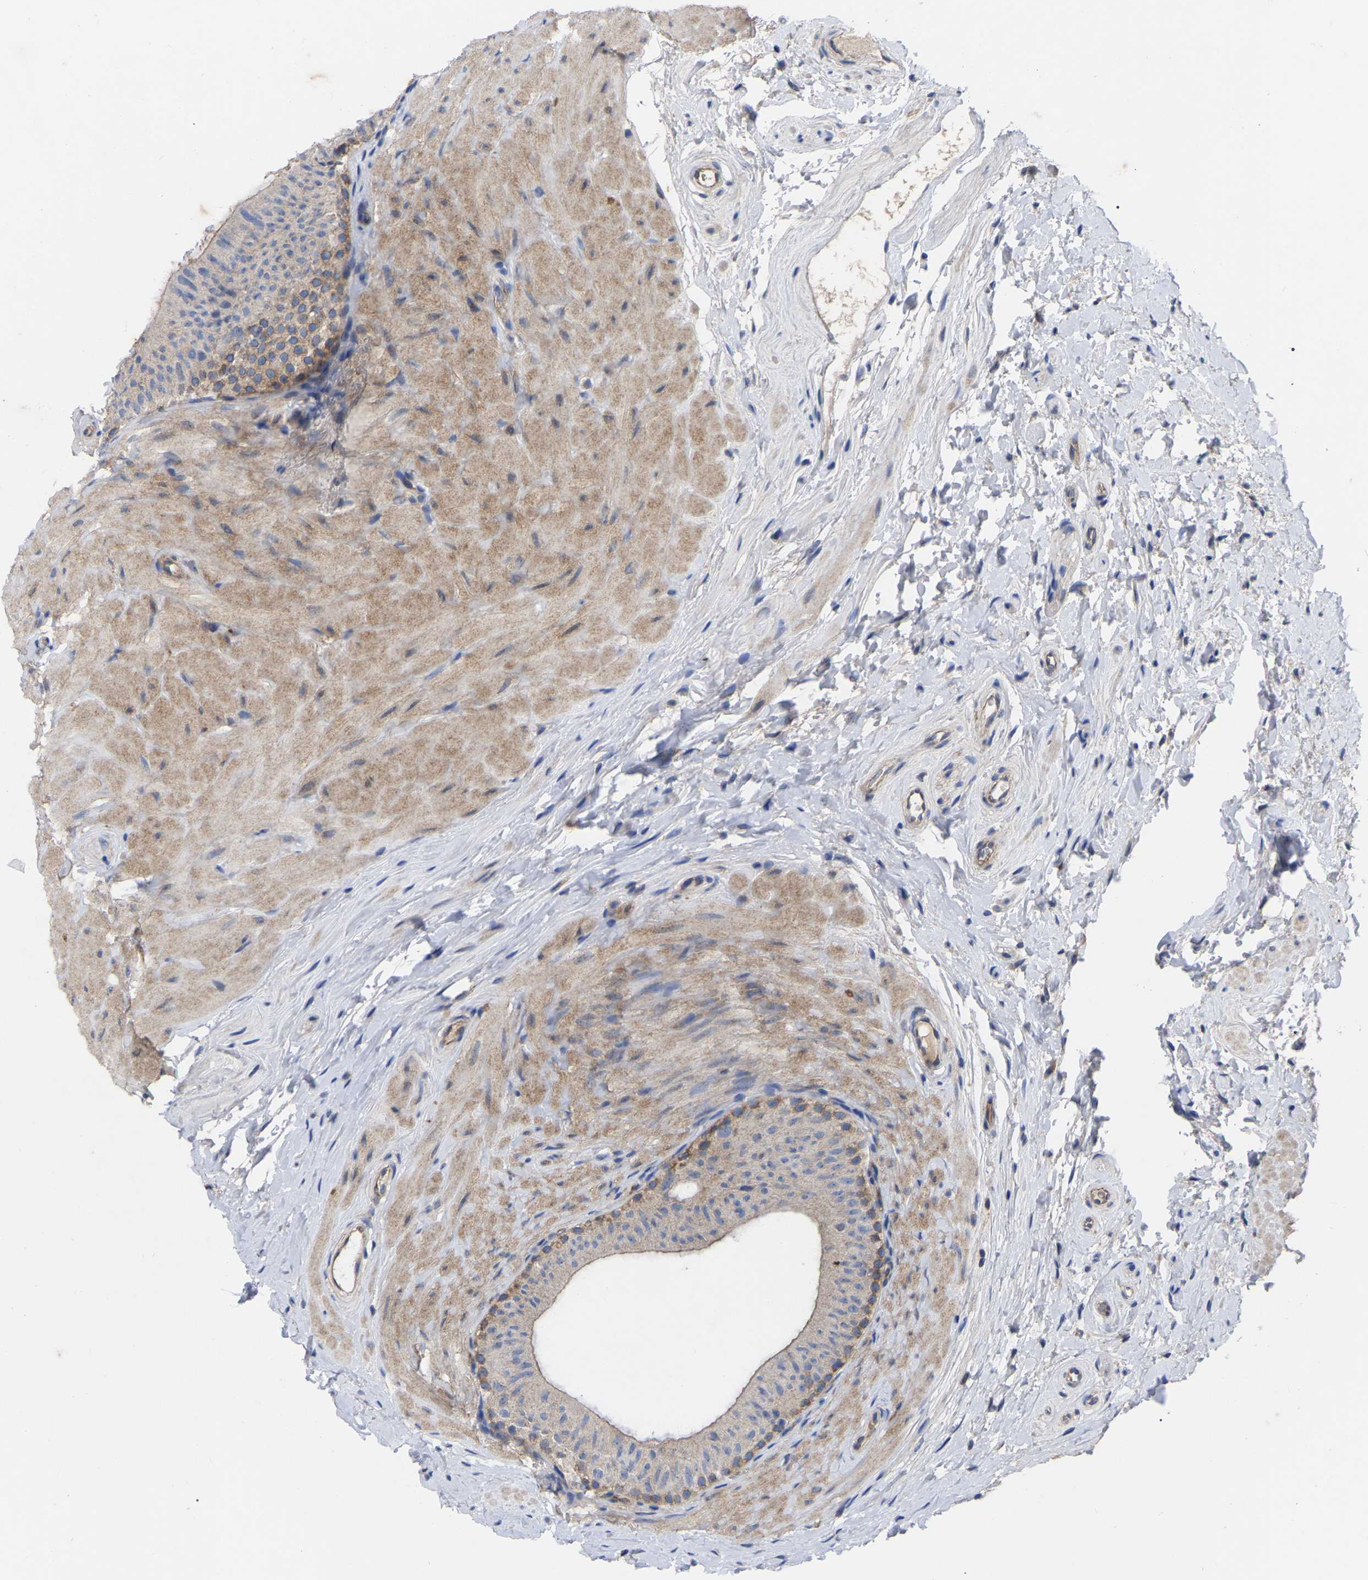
{"staining": {"intensity": "weak", "quantity": "<25%", "location": "cytoplasmic/membranous"}, "tissue": "epididymis", "cell_type": "Glandular cells", "image_type": "normal", "snomed": [{"axis": "morphology", "description": "Normal tissue, NOS"}, {"axis": "topography", "description": "Epididymis"}], "caption": "An image of epididymis stained for a protein shows no brown staining in glandular cells. The staining is performed using DAB (3,3'-diaminobenzidine) brown chromogen with nuclei counter-stained in using hematoxylin.", "gene": "TCP1", "patient": {"sex": "male", "age": 34}}